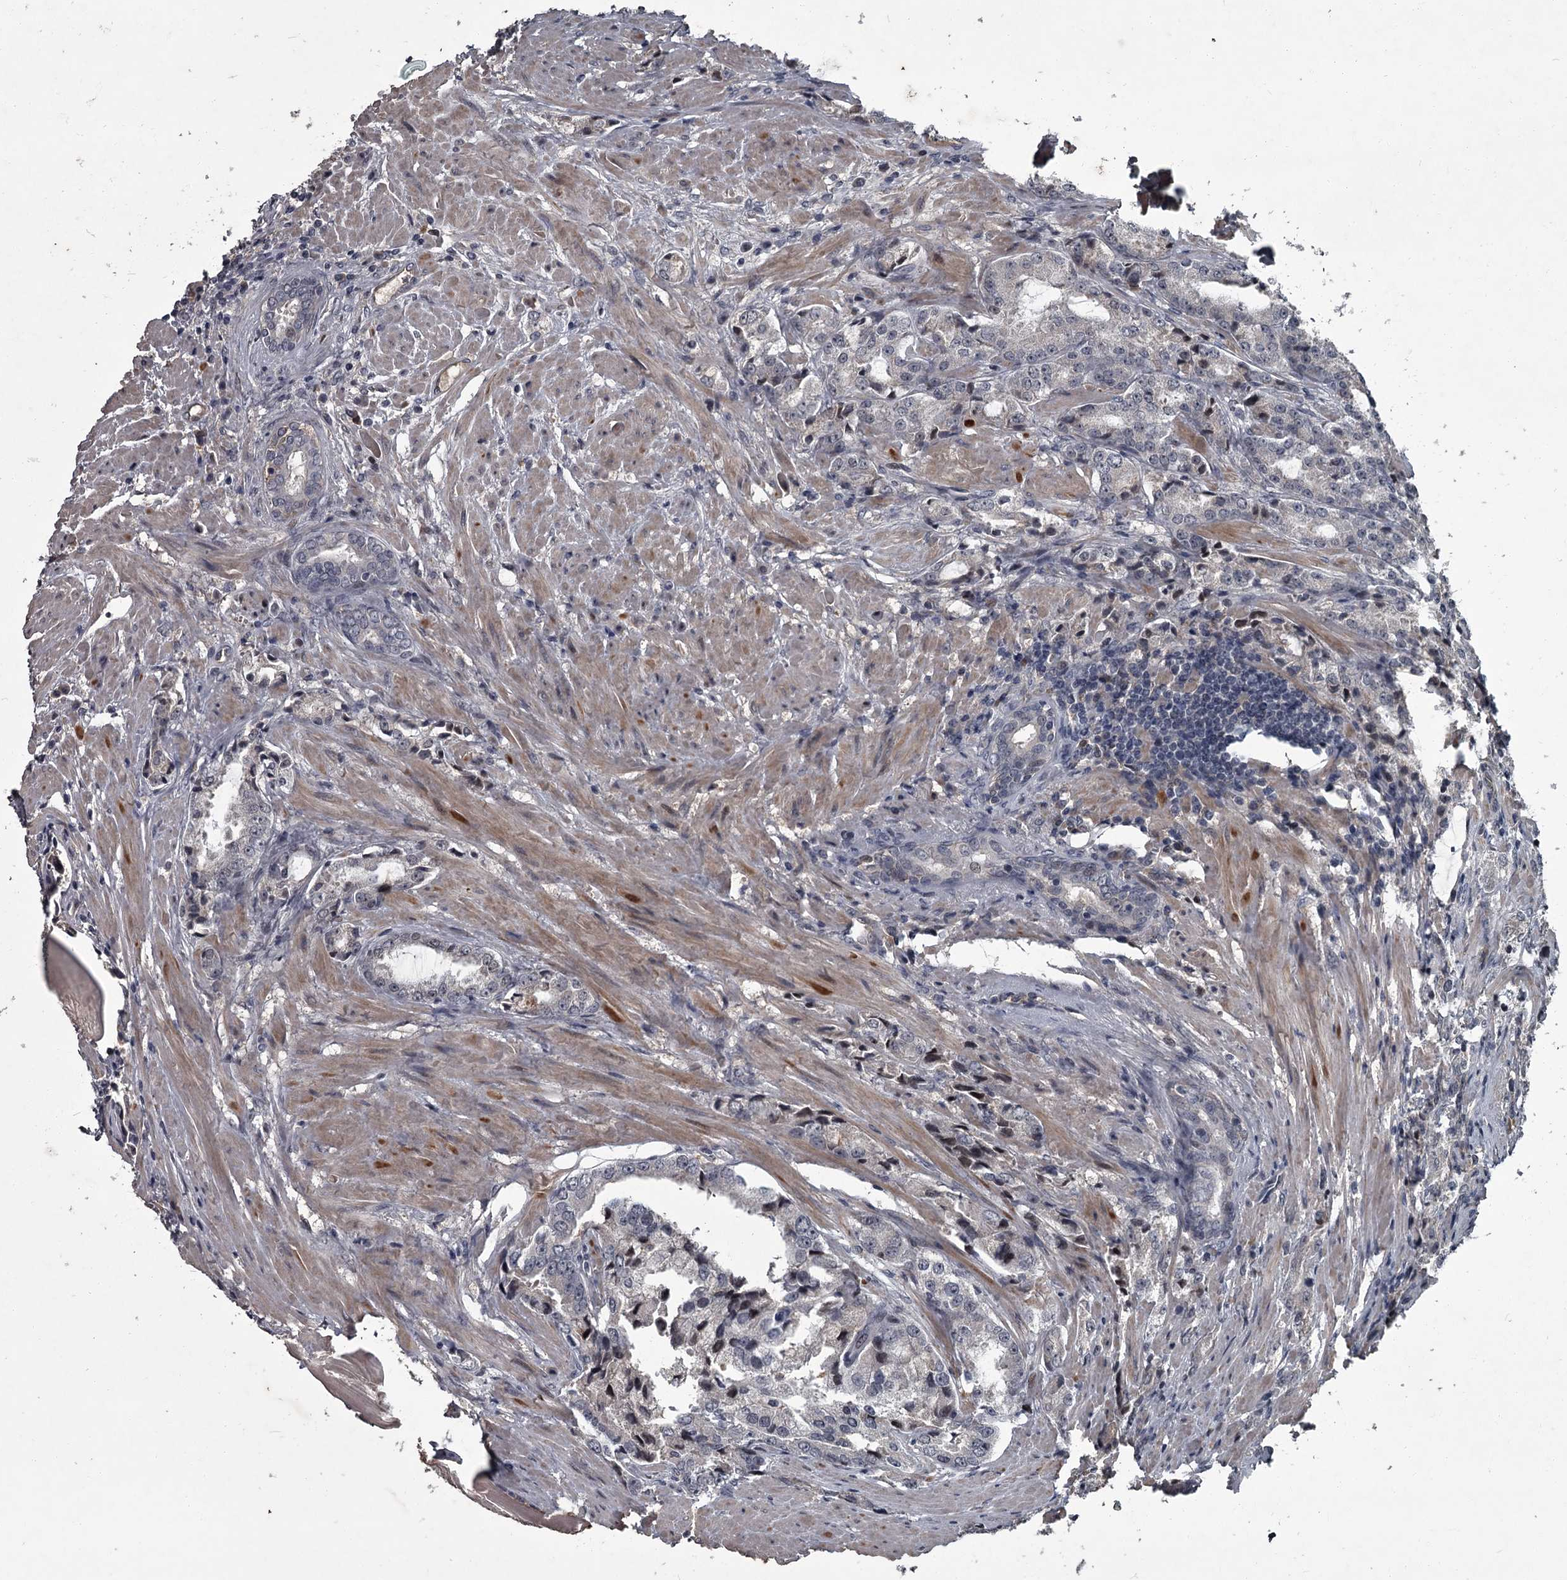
{"staining": {"intensity": "negative", "quantity": "none", "location": "none"}, "tissue": "prostate cancer", "cell_type": "Tumor cells", "image_type": "cancer", "snomed": [{"axis": "morphology", "description": "Adenocarcinoma, High grade"}, {"axis": "topography", "description": "Prostate"}], "caption": "Tumor cells show no significant staining in prostate cancer.", "gene": "FLVCR2", "patient": {"sex": "male", "age": 66}}